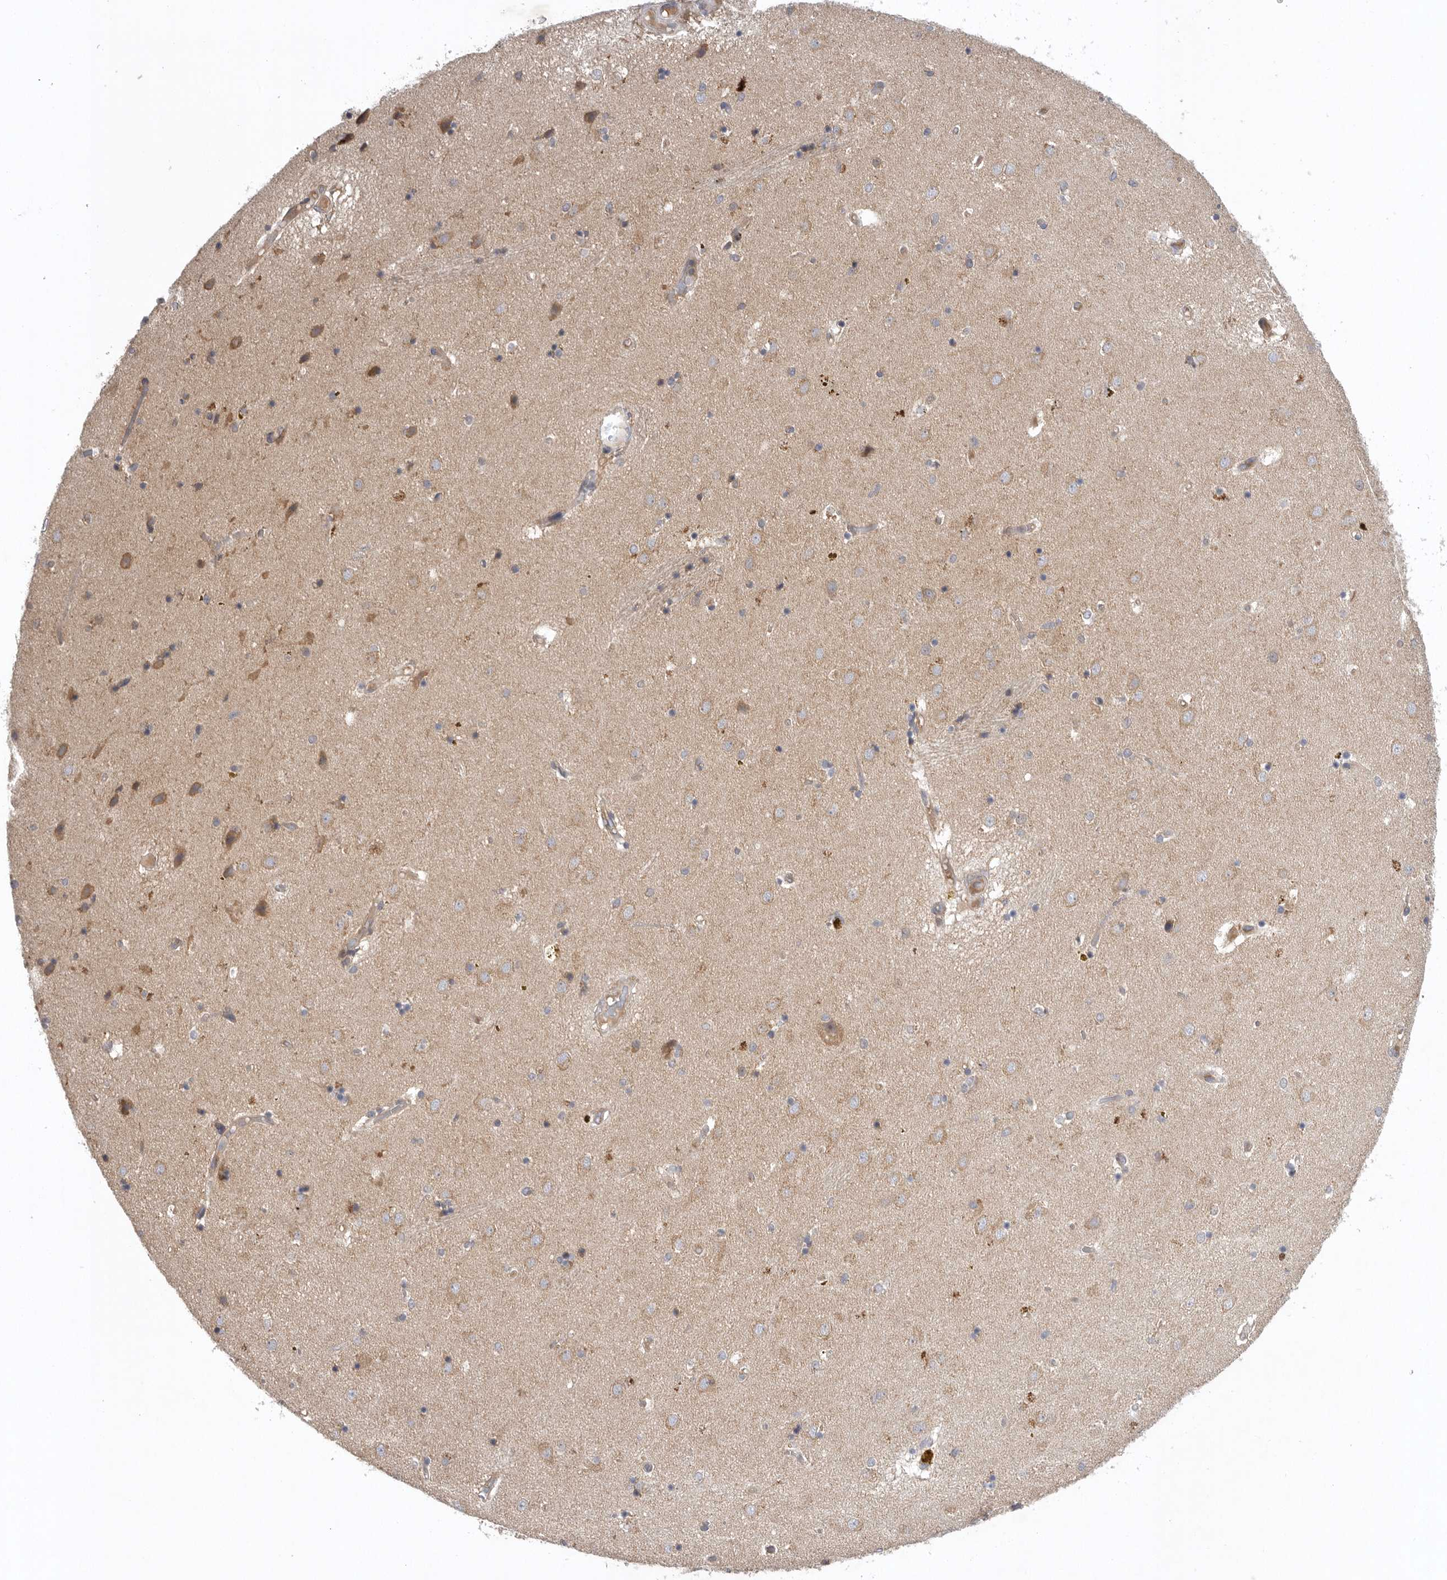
{"staining": {"intensity": "weak", "quantity": "<25%", "location": "cytoplasmic/membranous"}, "tissue": "caudate", "cell_type": "Glial cells", "image_type": "normal", "snomed": [{"axis": "morphology", "description": "Normal tissue, NOS"}, {"axis": "topography", "description": "Lateral ventricle wall"}], "caption": "This is an immunohistochemistry photomicrograph of benign human caudate. There is no positivity in glial cells.", "gene": "C1orf109", "patient": {"sex": "male", "age": 70}}